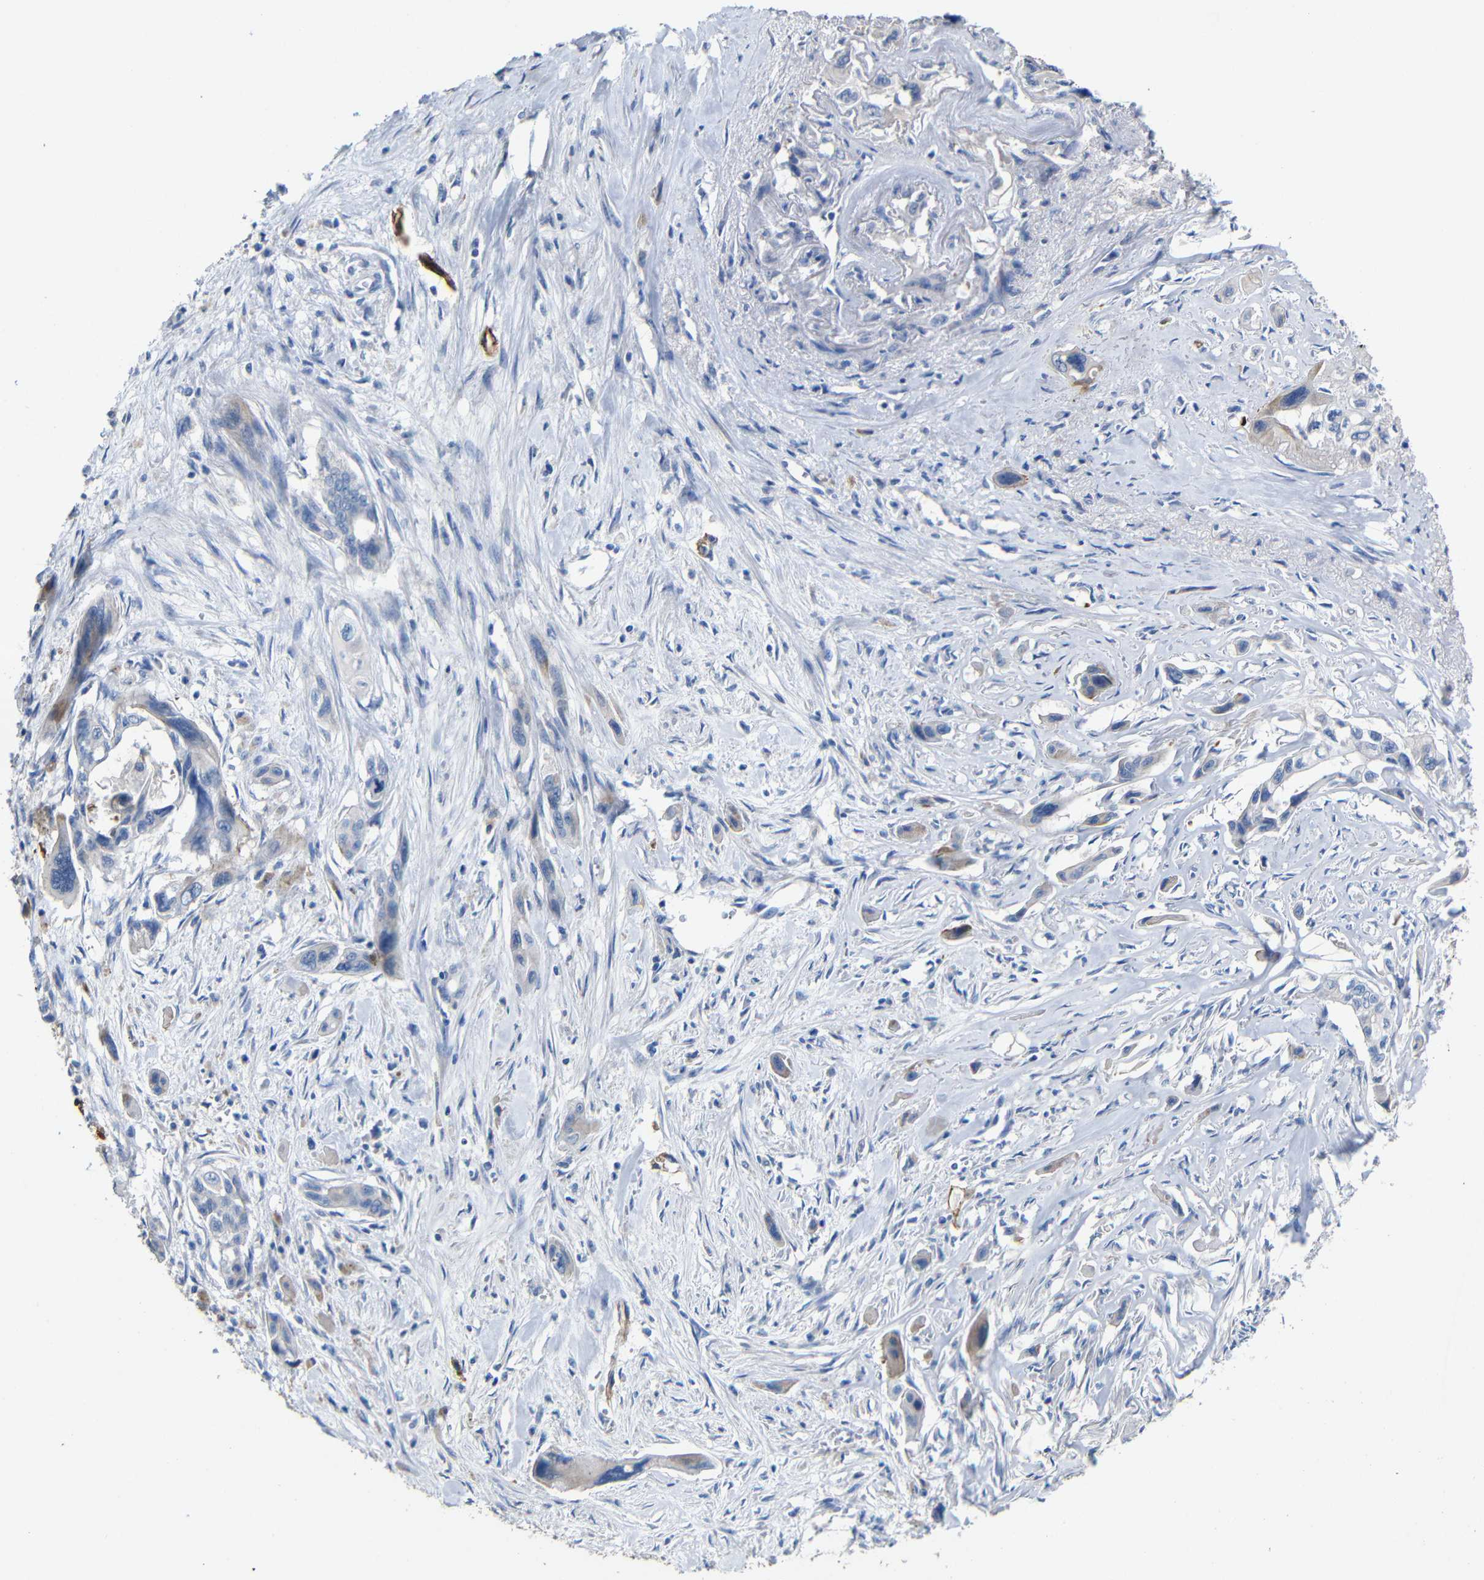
{"staining": {"intensity": "negative", "quantity": "none", "location": "none"}, "tissue": "pancreatic cancer", "cell_type": "Tumor cells", "image_type": "cancer", "snomed": [{"axis": "morphology", "description": "Adenocarcinoma, NOS"}, {"axis": "topography", "description": "Pancreas"}], "caption": "The photomicrograph exhibits no significant staining in tumor cells of pancreatic cancer.", "gene": "ACKR2", "patient": {"sex": "male", "age": 73}}